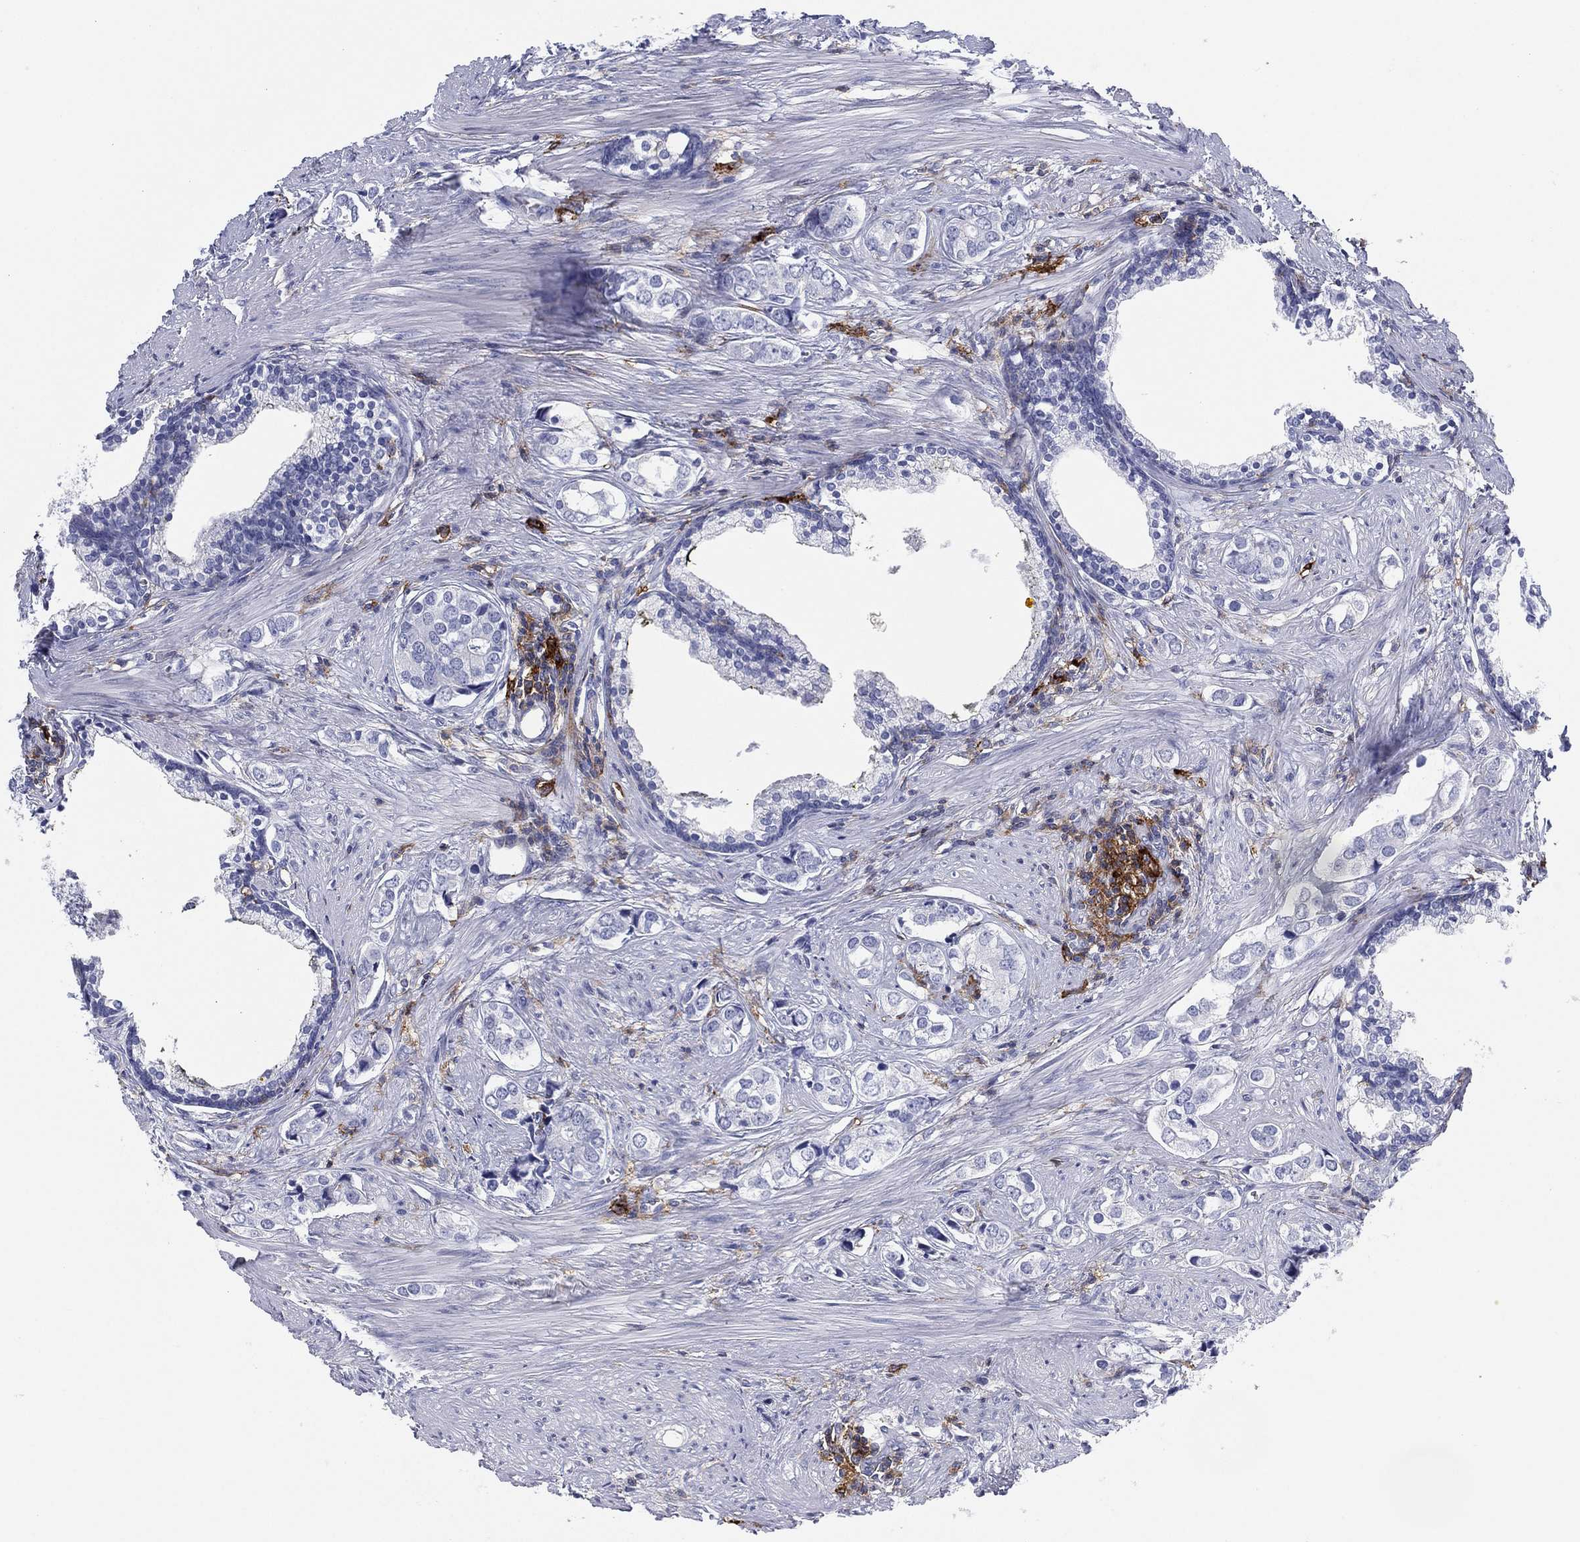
{"staining": {"intensity": "negative", "quantity": "none", "location": "none"}, "tissue": "prostate cancer", "cell_type": "Tumor cells", "image_type": "cancer", "snomed": [{"axis": "morphology", "description": "Adenocarcinoma, NOS"}, {"axis": "topography", "description": "Prostate and seminal vesicle, NOS"}], "caption": "IHC histopathology image of neoplastic tissue: human prostate adenocarcinoma stained with DAB (3,3'-diaminobenzidine) reveals no significant protein expression in tumor cells. The staining was performed using DAB (3,3'-diaminobenzidine) to visualize the protein expression in brown, while the nuclei were stained in blue with hematoxylin (Magnification: 20x).", "gene": "SELPLG", "patient": {"sex": "male", "age": 63}}